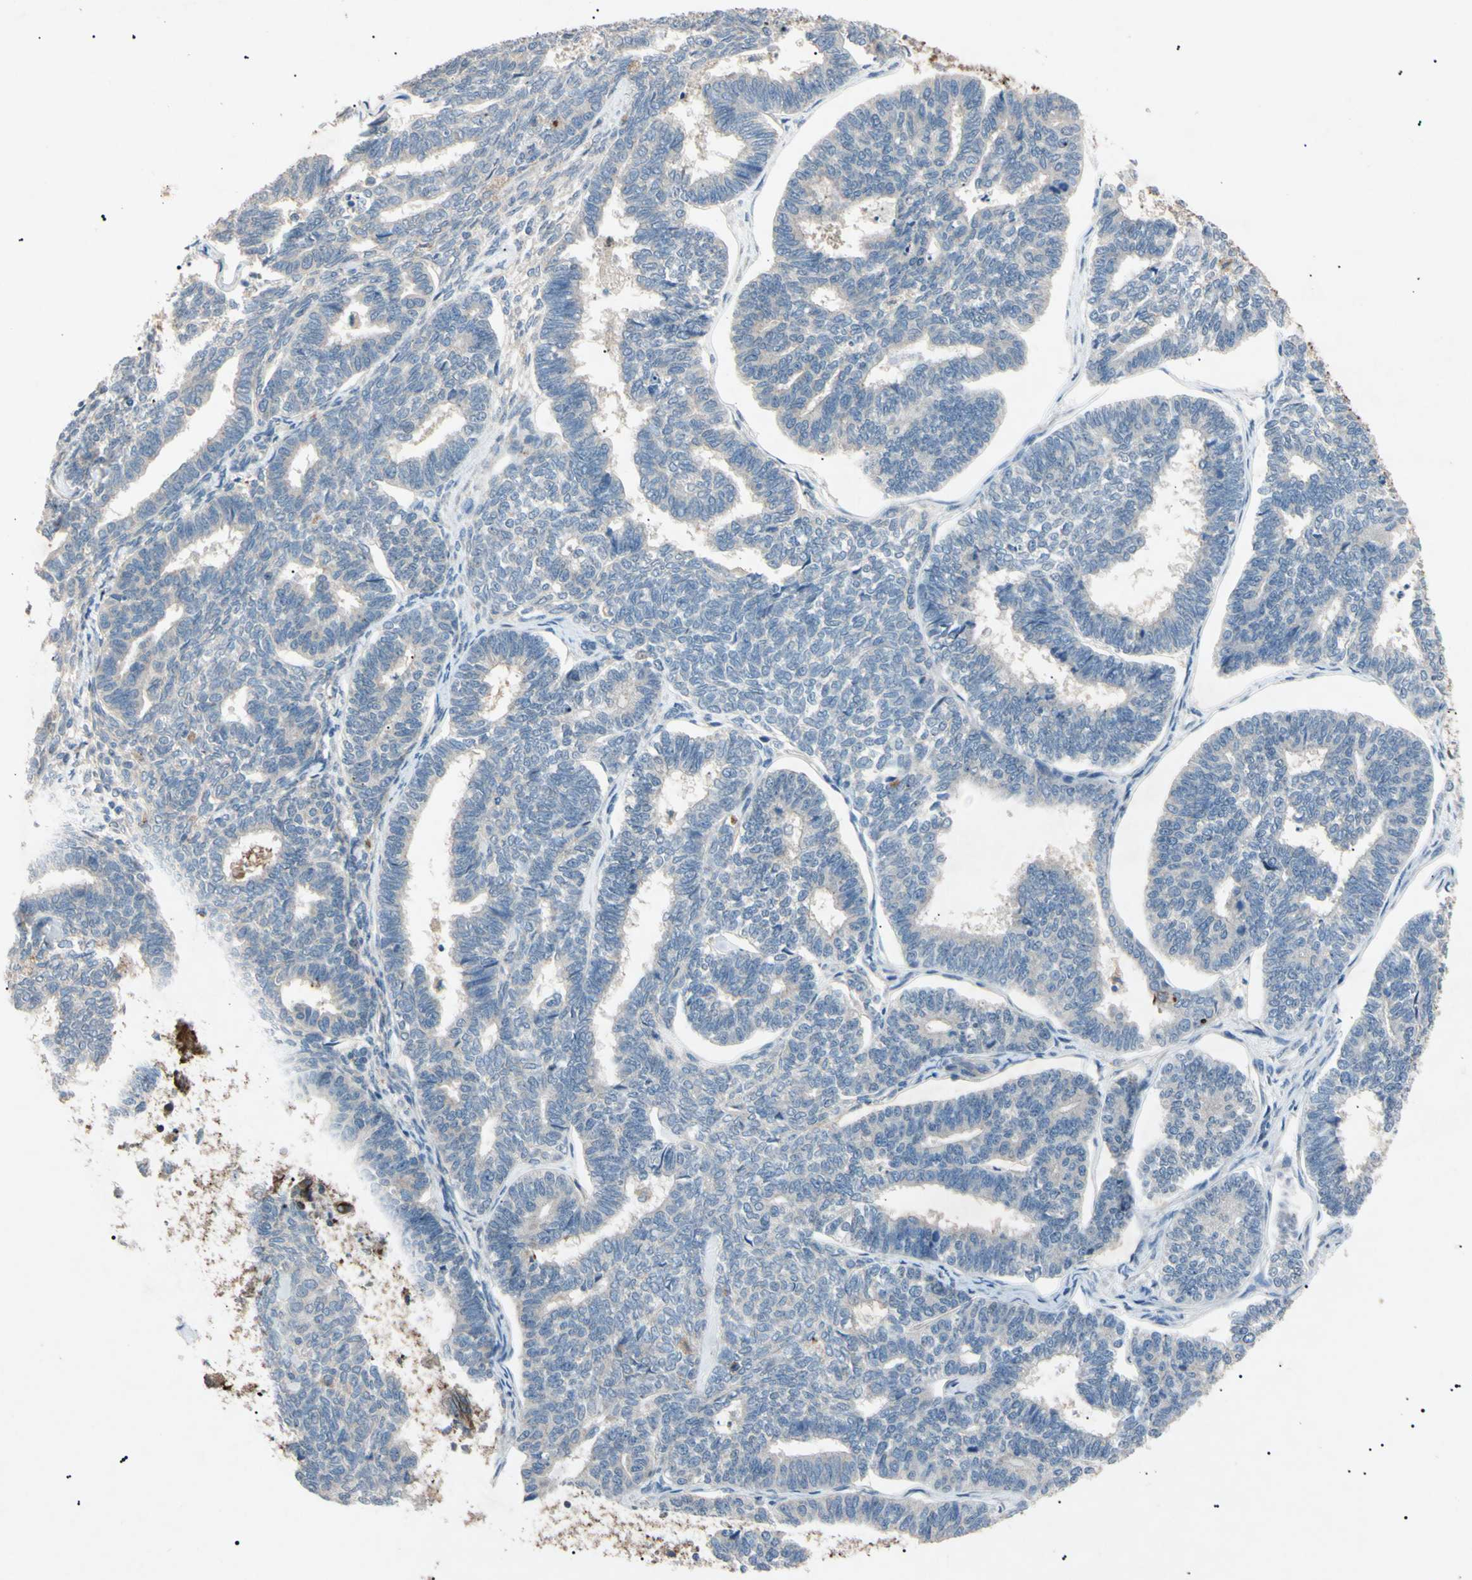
{"staining": {"intensity": "negative", "quantity": "none", "location": "none"}, "tissue": "endometrial cancer", "cell_type": "Tumor cells", "image_type": "cancer", "snomed": [{"axis": "morphology", "description": "Adenocarcinoma, NOS"}, {"axis": "topography", "description": "Endometrium"}], "caption": "An image of endometrial cancer stained for a protein exhibits no brown staining in tumor cells.", "gene": "TUBB4A", "patient": {"sex": "female", "age": 70}}